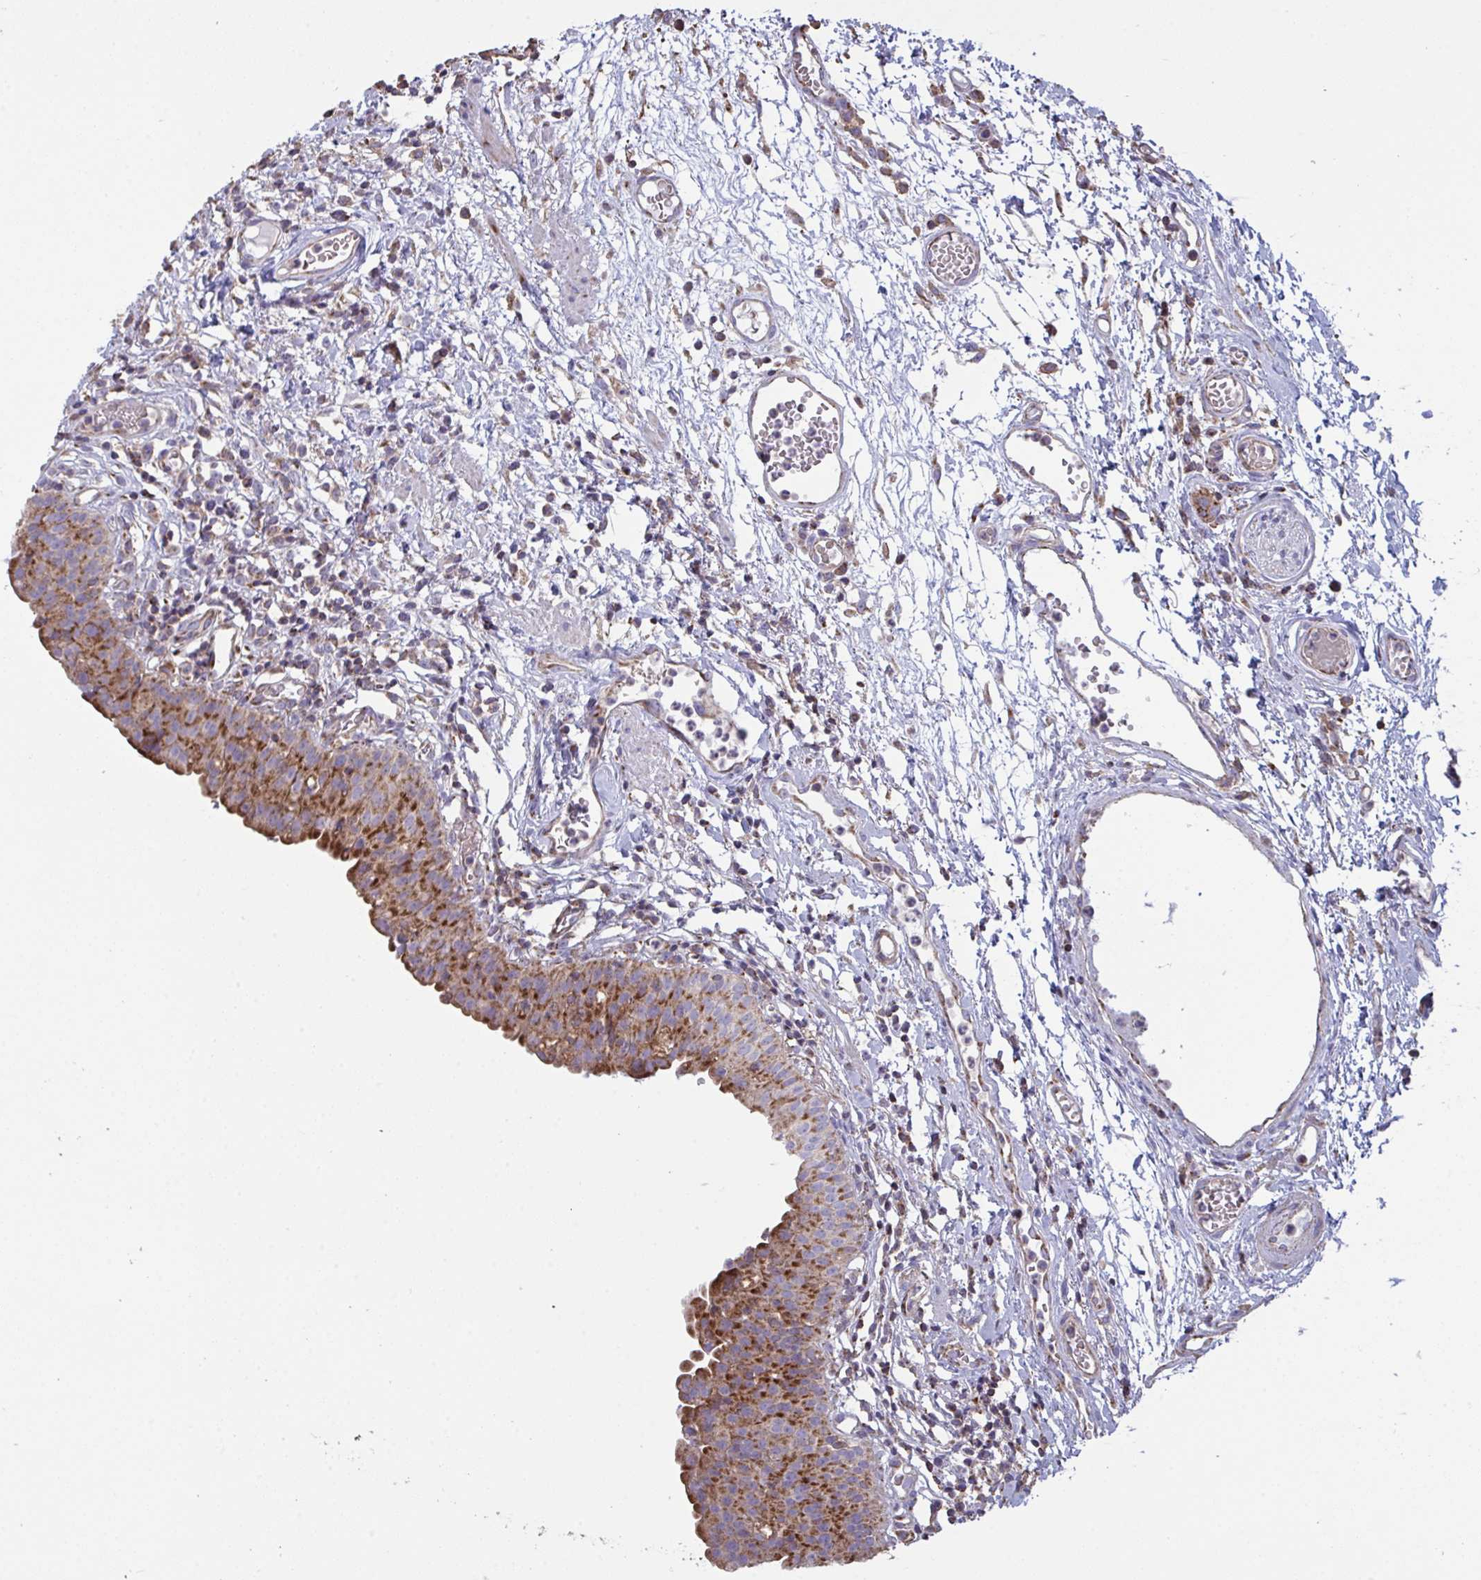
{"staining": {"intensity": "strong", "quantity": "25%-75%", "location": "cytoplasmic/membranous"}, "tissue": "urinary bladder", "cell_type": "Urothelial cells", "image_type": "normal", "snomed": [{"axis": "morphology", "description": "Normal tissue, NOS"}, {"axis": "morphology", "description": "Inflammation, NOS"}, {"axis": "topography", "description": "Urinary bladder"}], "caption": "Immunohistochemistry staining of benign urinary bladder, which shows high levels of strong cytoplasmic/membranous staining in approximately 25%-75% of urothelial cells indicating strong cytoplasmic/membranous protein expression. The staining was performed using DAB (3,3'-diaminobenzidine) (brown) for protein detection and nuclei were counterstained in hematoxylin (blue).", "gene": "MICOS10", "patient": {"sex": "male", "age": 57}}